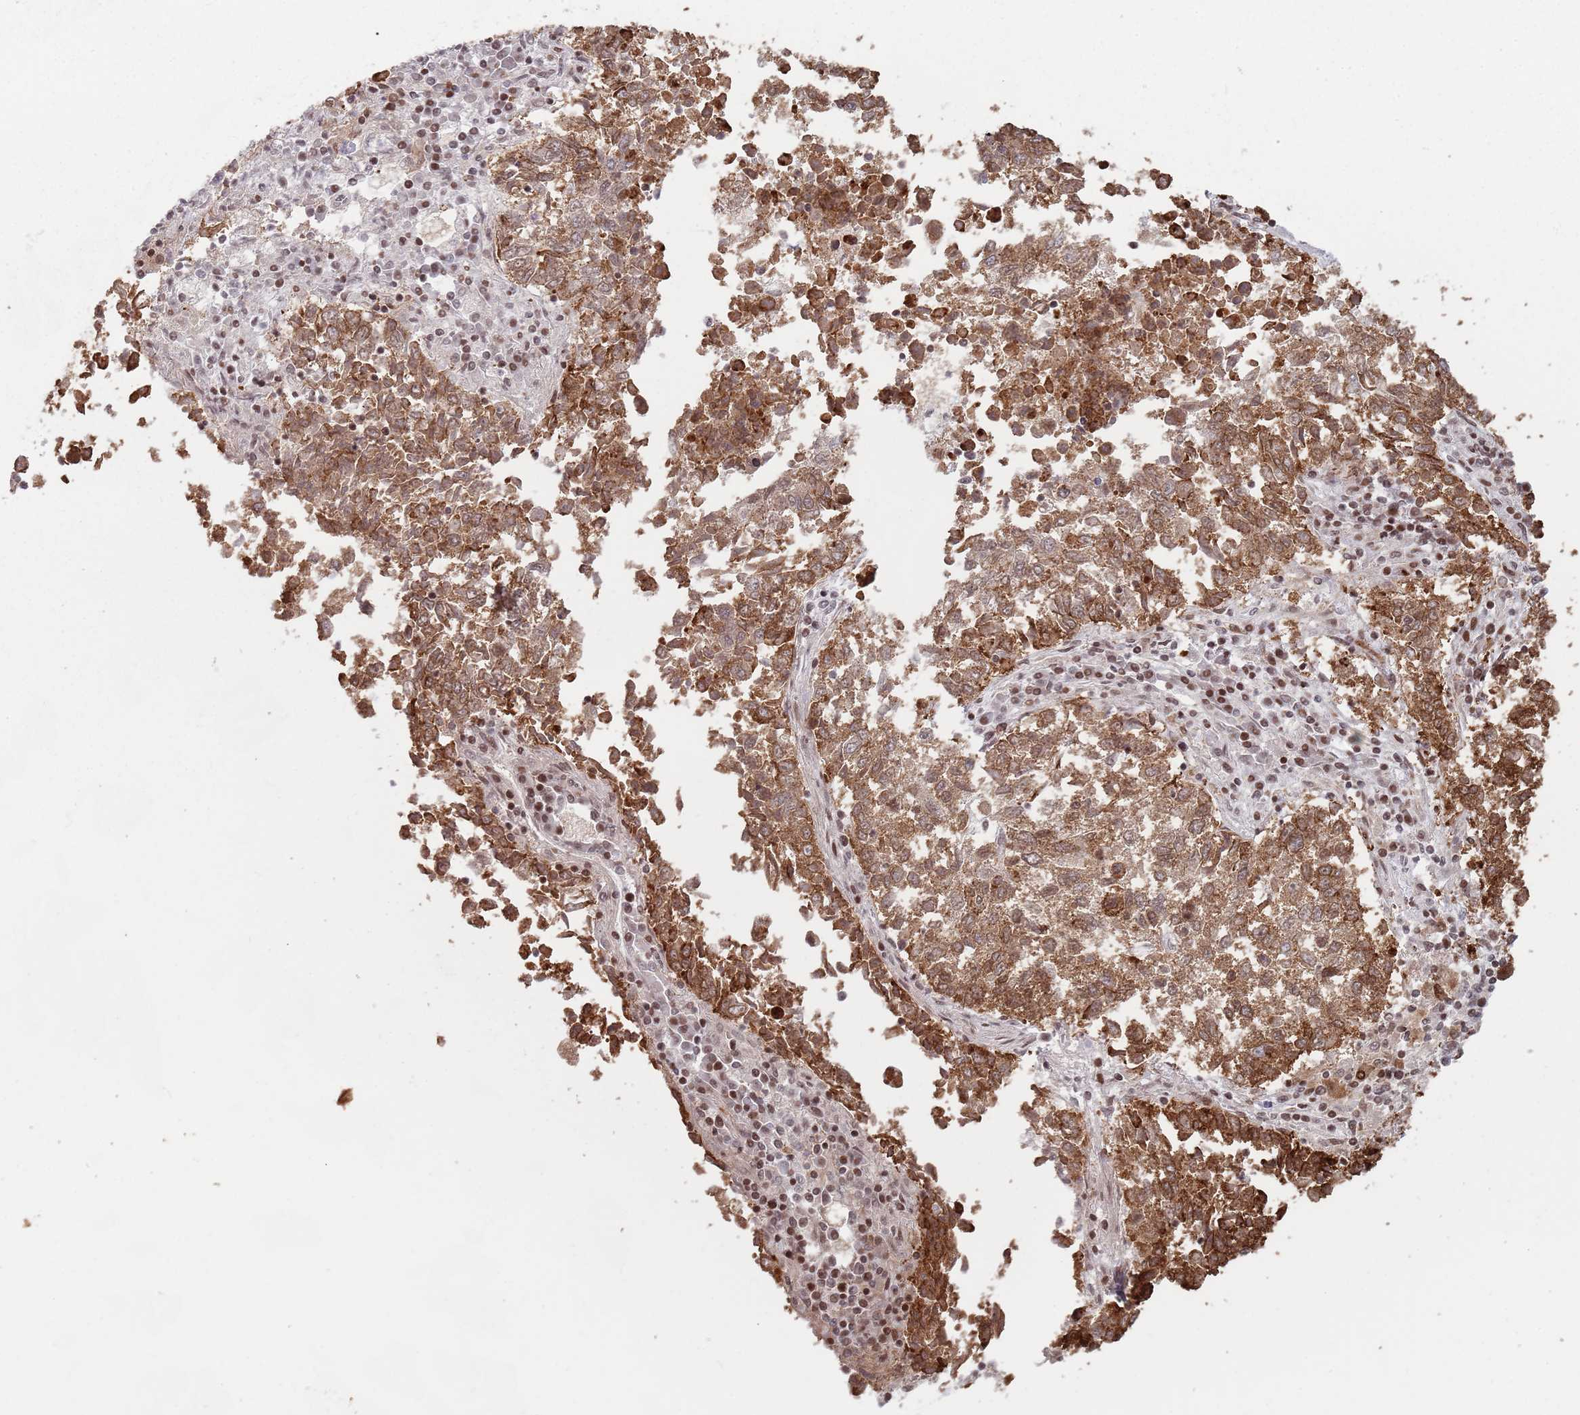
{"staining": {"intensity": "moderate", "quantity": ">75%", "location": "cytoplasmic/membranous,nuclear"}, "tissue": "lung cancer", "cell_type": "Tumor cells", "image_type": "cancer", "snomed": [{"axis": "morphology", "description": "Squamous cell carcinoma, NOS"}, {"axis": "topography", "description": "Lung"}], "caption": "Immunohistochemical staining of human lung squamous cell carcinoma reveals medium levels of moderate cytoplasmic/membranous and nuclear protein positivity in about >75% of tumor cells.", "gene": "HDAC8", "patient": {"sex": "male", "age": 73}}